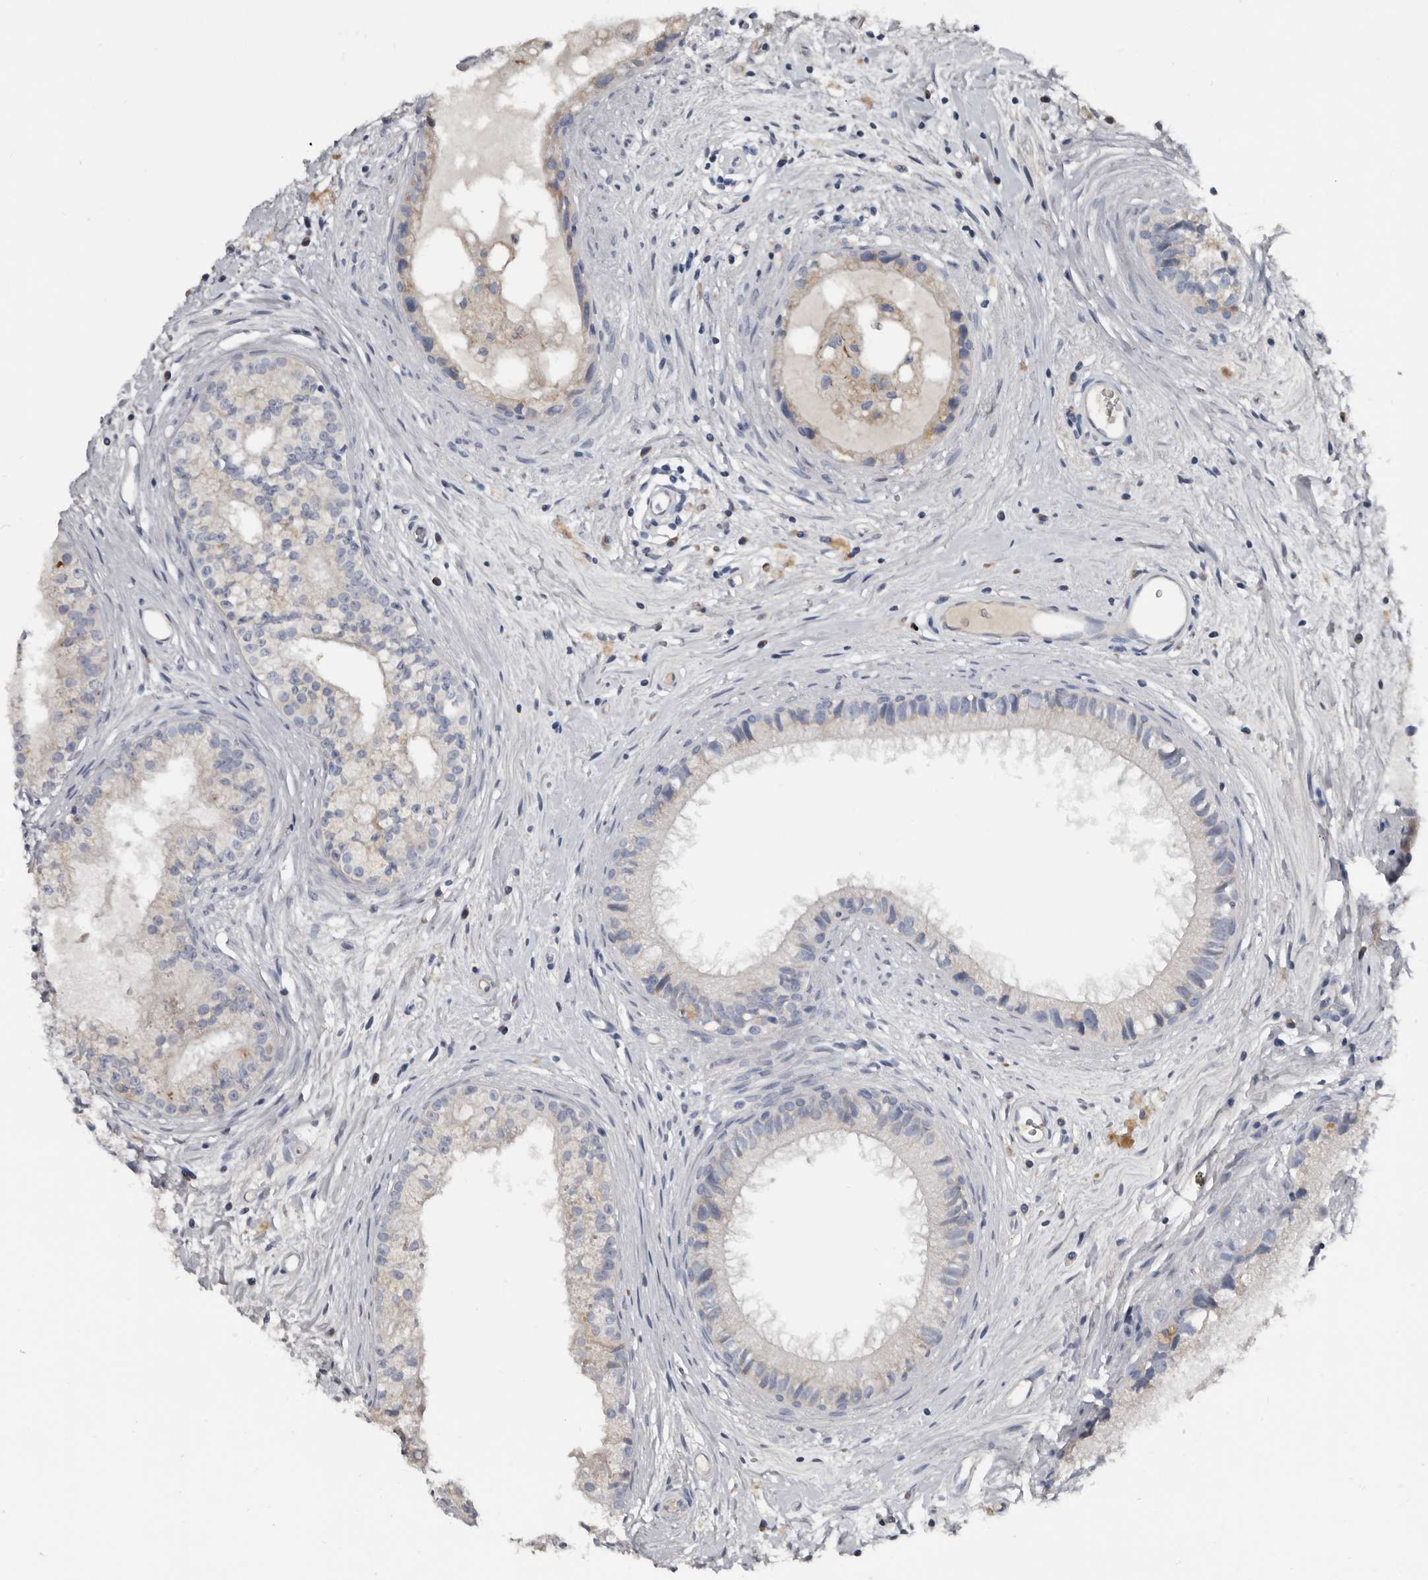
{"staining": {"intensity": "weak", "quantity": "<25%", "location": "cytoplasmic/membranous"}, "tissue": "epididymis", "cell_type": "Glandular cells", "image_type": "normal", "snomed": [{"axis": "morphology", "description": "Normal tissue, NOS"}, {"axis": "topography", "description": "Epididymis"}], "caption": "Immunohistochemistry of unremarkable human epididymis displays no staining in glandular cells. (DAB immunohistochemistry, high magnification).", "gene": "ZNF114", "patient": {"sex": "male", "age": 80}}